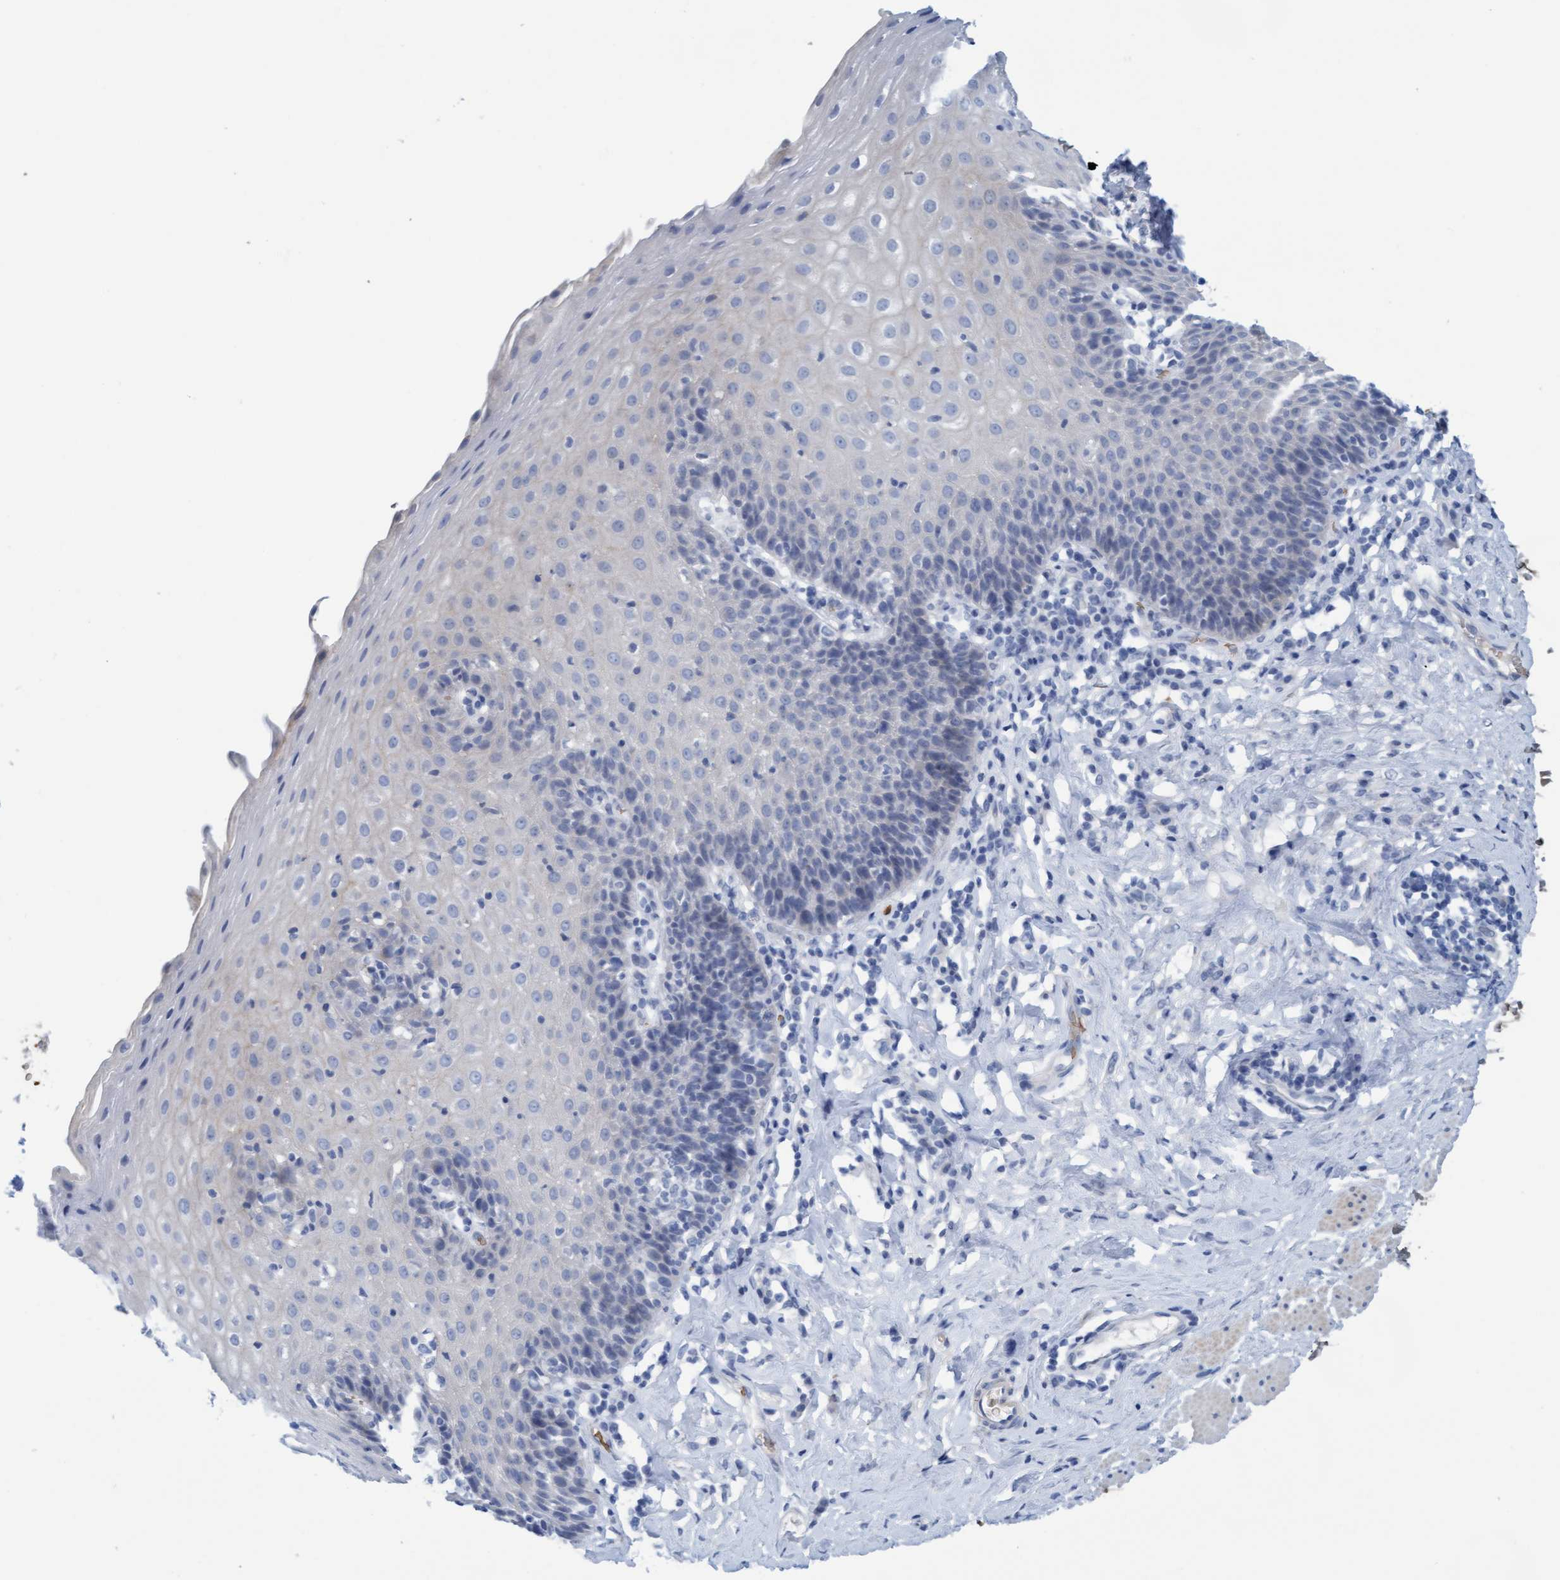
{"staining": {"intensity": "negative", "quantity": "none", "location": "none"}, "tissue": "esophagus", "cell_type": "Squamous epithelial cells", "image_type": "normal", "snomed": [{"axis": "morphology", "description": "Normal tissue, NOS"}, {"axis": "topography", "description": "Esophagus"}], "caption": "The photomicrograph reveals no significant positivity in squamous epithelial cells of esophagus.", "gene": "P2RX5", "patient": {"sex": "female", "age": 61}}